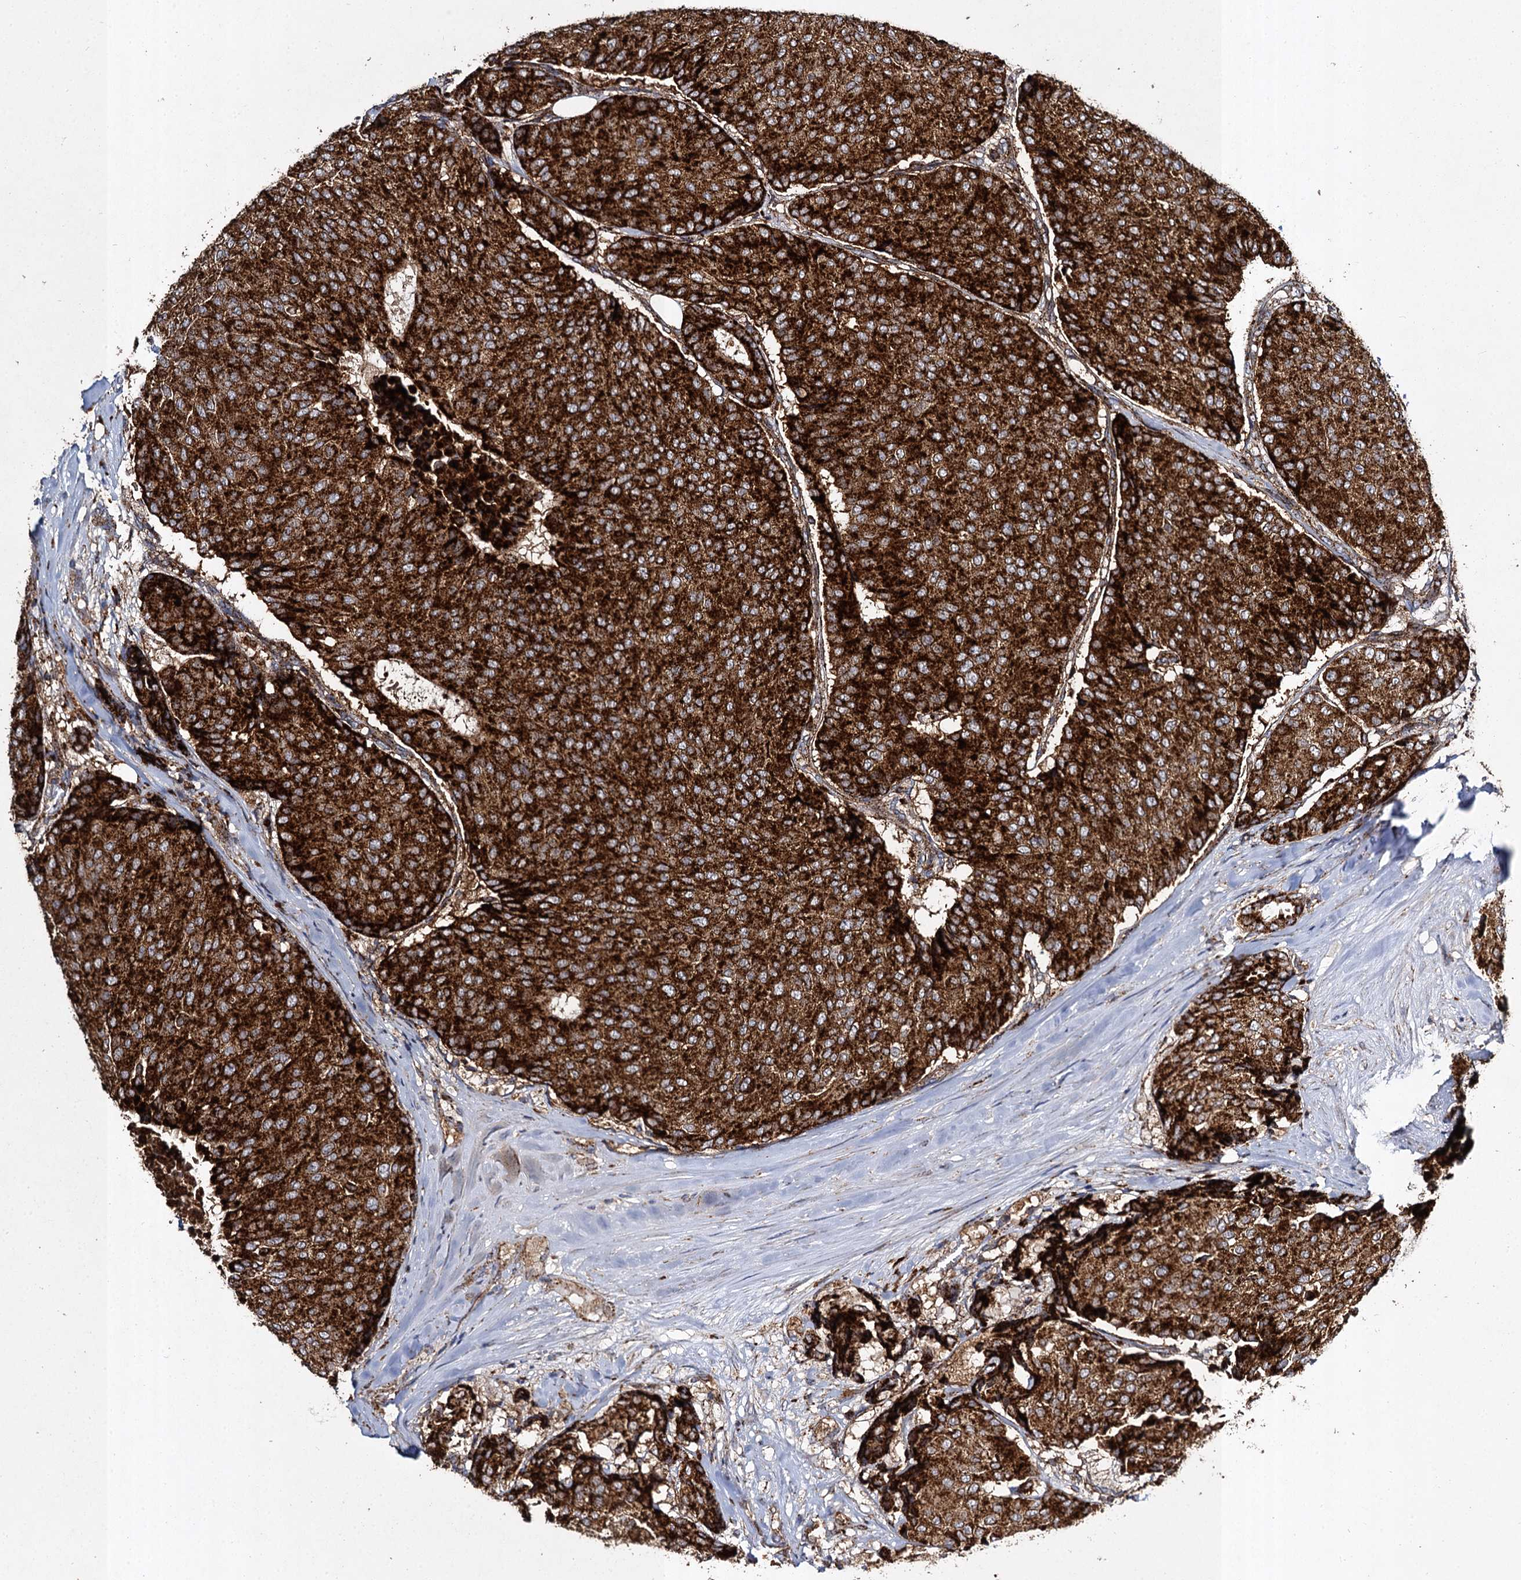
{"staining": {"intensity": "strong", "quantity": ">75%", "location": "cytoplasmic/membranous"}, "tissue": "breast cancer", "cell_type": "Tumor cells", "image_type": "cancer", "snomed": [{"axis": "morphology", "description": "Duct carcinoma"}, {"axis": "topography", "description": "Breast"}], "caption": "A micrograph of intraductal carcinoma (breast) stained for a protein displays strong cytoplasmic/membranous brown staining in tumor cells.", "gene": "GBA1", "patient": {"sex": "female", "age": 75}}